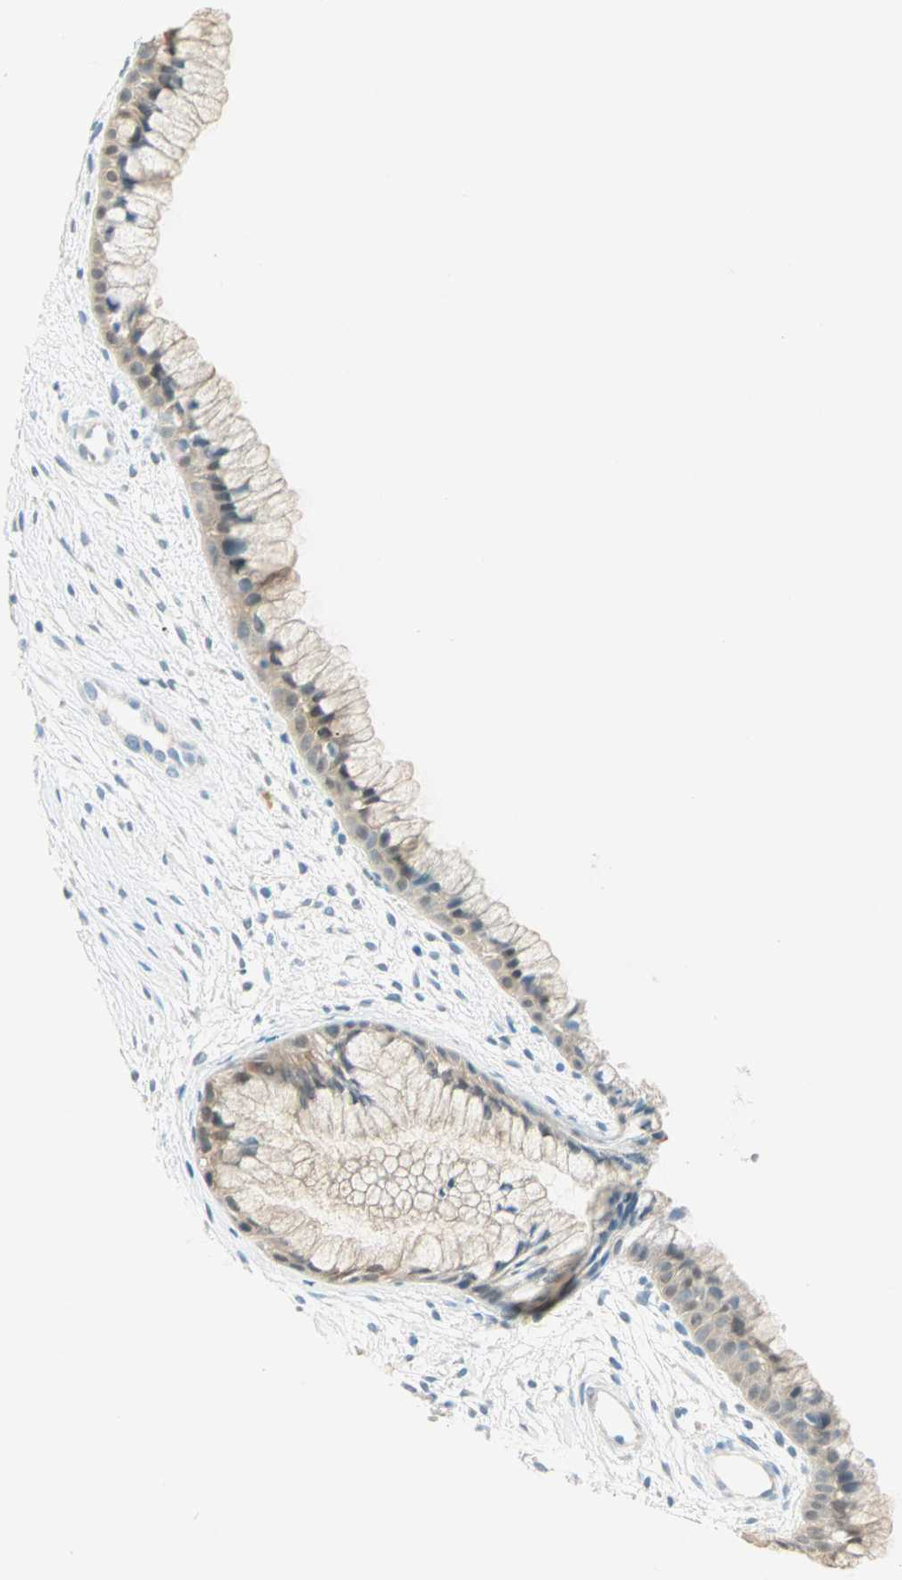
{"staining": {"intensity": "moderate", "quantity": ">75%", "location": "cytoplasmic/membranous,nuclear"}, "tissue": "cervix", "cell_type": "Glandular cells", "image_type": "normal", "snomed": [{"axis": "morphology", "description": "Normal tissue, NOS"}, {"axis": "topography", "description": "Cervix"}], "caption": "Moderate cytoplasmic/membranous,nuclear expression for a protein is present in approximately >75% of glandular cells of normal cervix using immunohistochemistry (IHC).", "gene": "S100A1", "patient": {"sex": "female", "age": 39}}